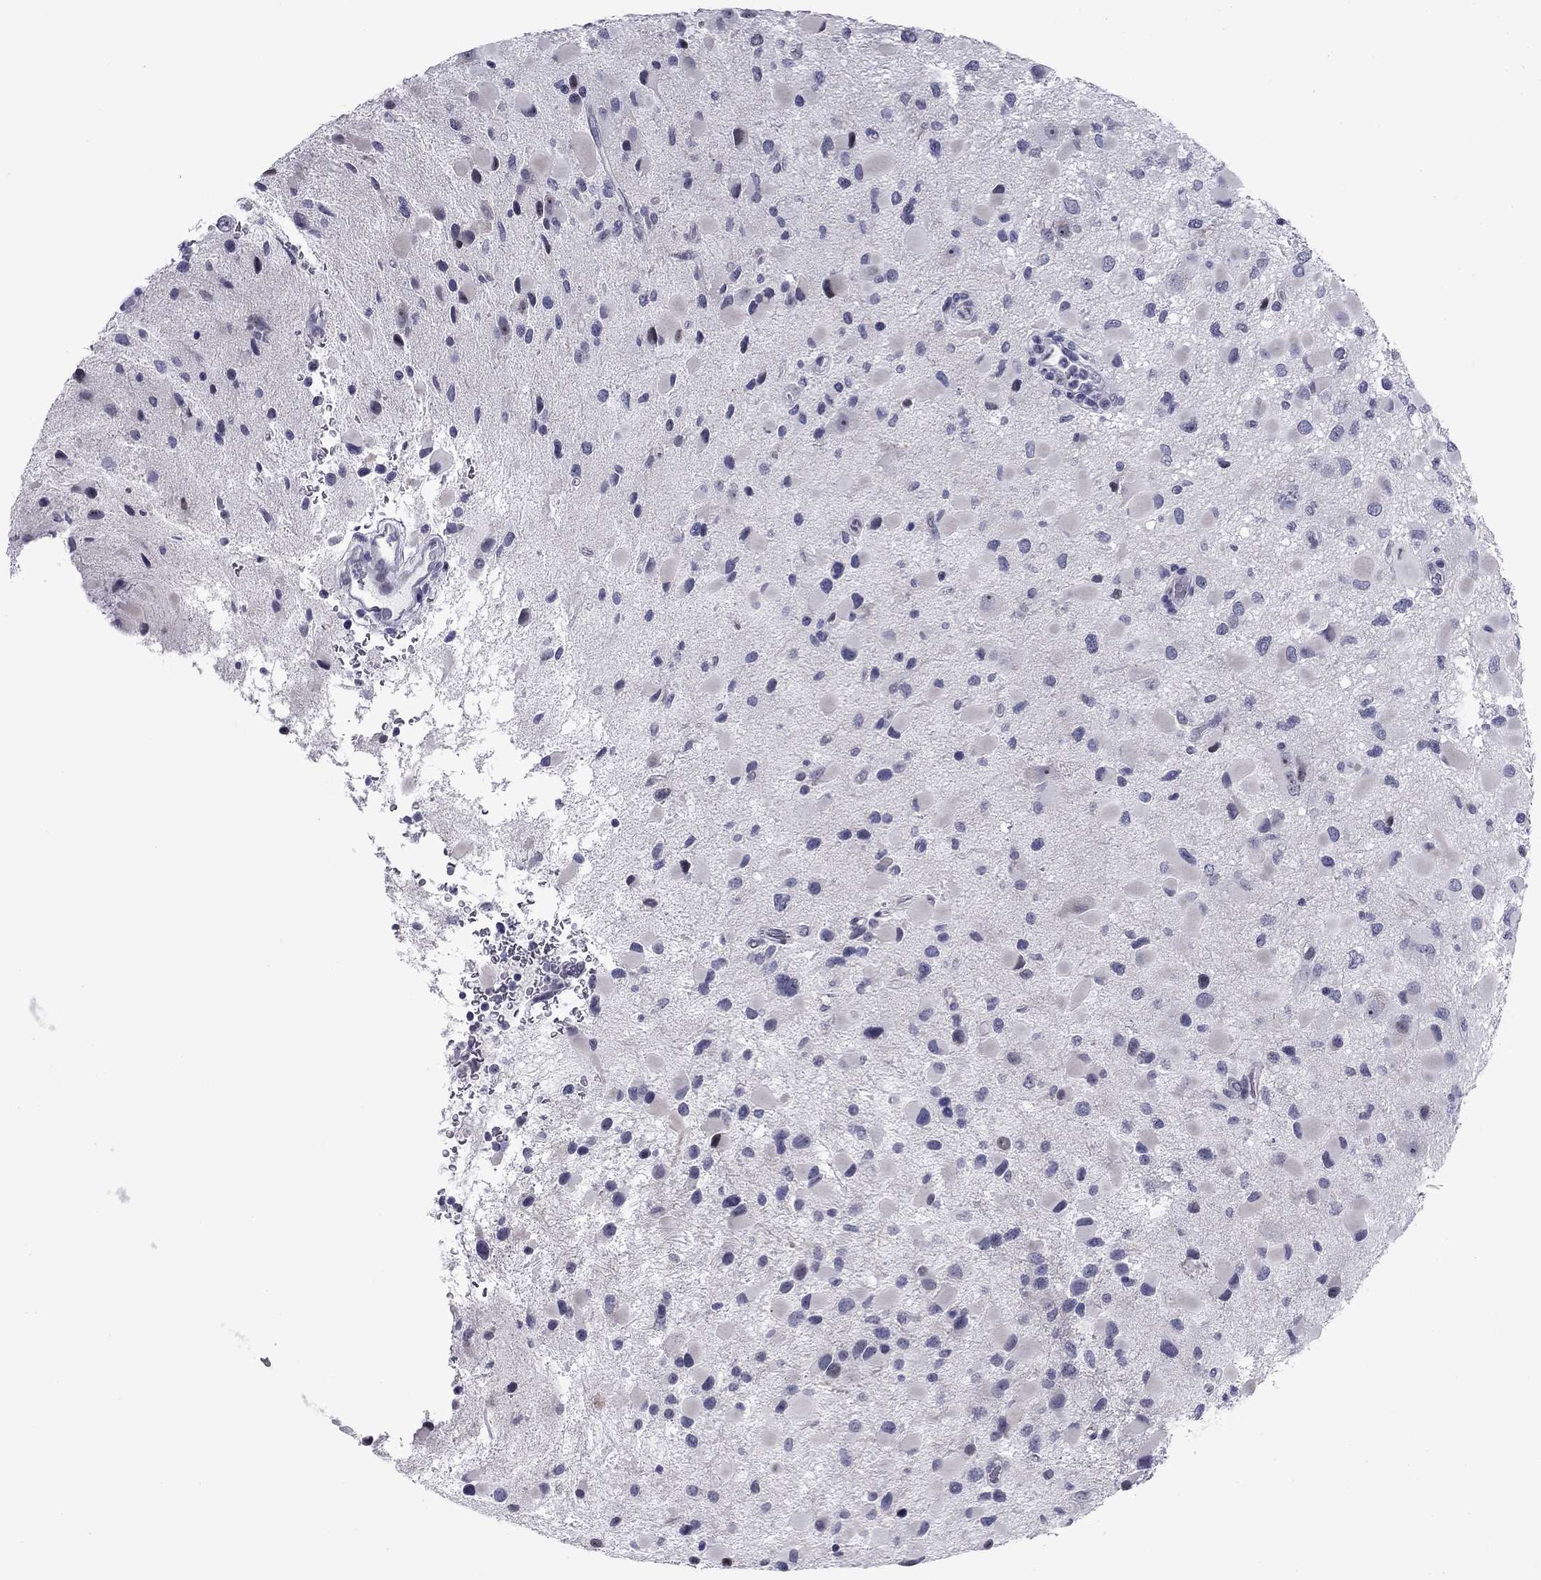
{"staining": {"intensity": "negative", "quantity": "none", "location": "none"}, "tissue": "glioma", "cell_type": "Tumor cells", "image_type": "cancer", "snomed": [{"axis": "morphology", "description": "Glioma, malignant, Low grade"}, {"axis": "topography", "description": "Brain"}], "caption": "IHC of human glioma demonstrates no positivity in tumor cells. Brightfield microscopy of immunohistochemistry (IHC) stained with DAB (3,3'-diaminobenzidine) (brown) and hematoxylin (blue), captured at high magnification.", "gene": "PRPH", "patient": {"sex": "female", "age": 32}}